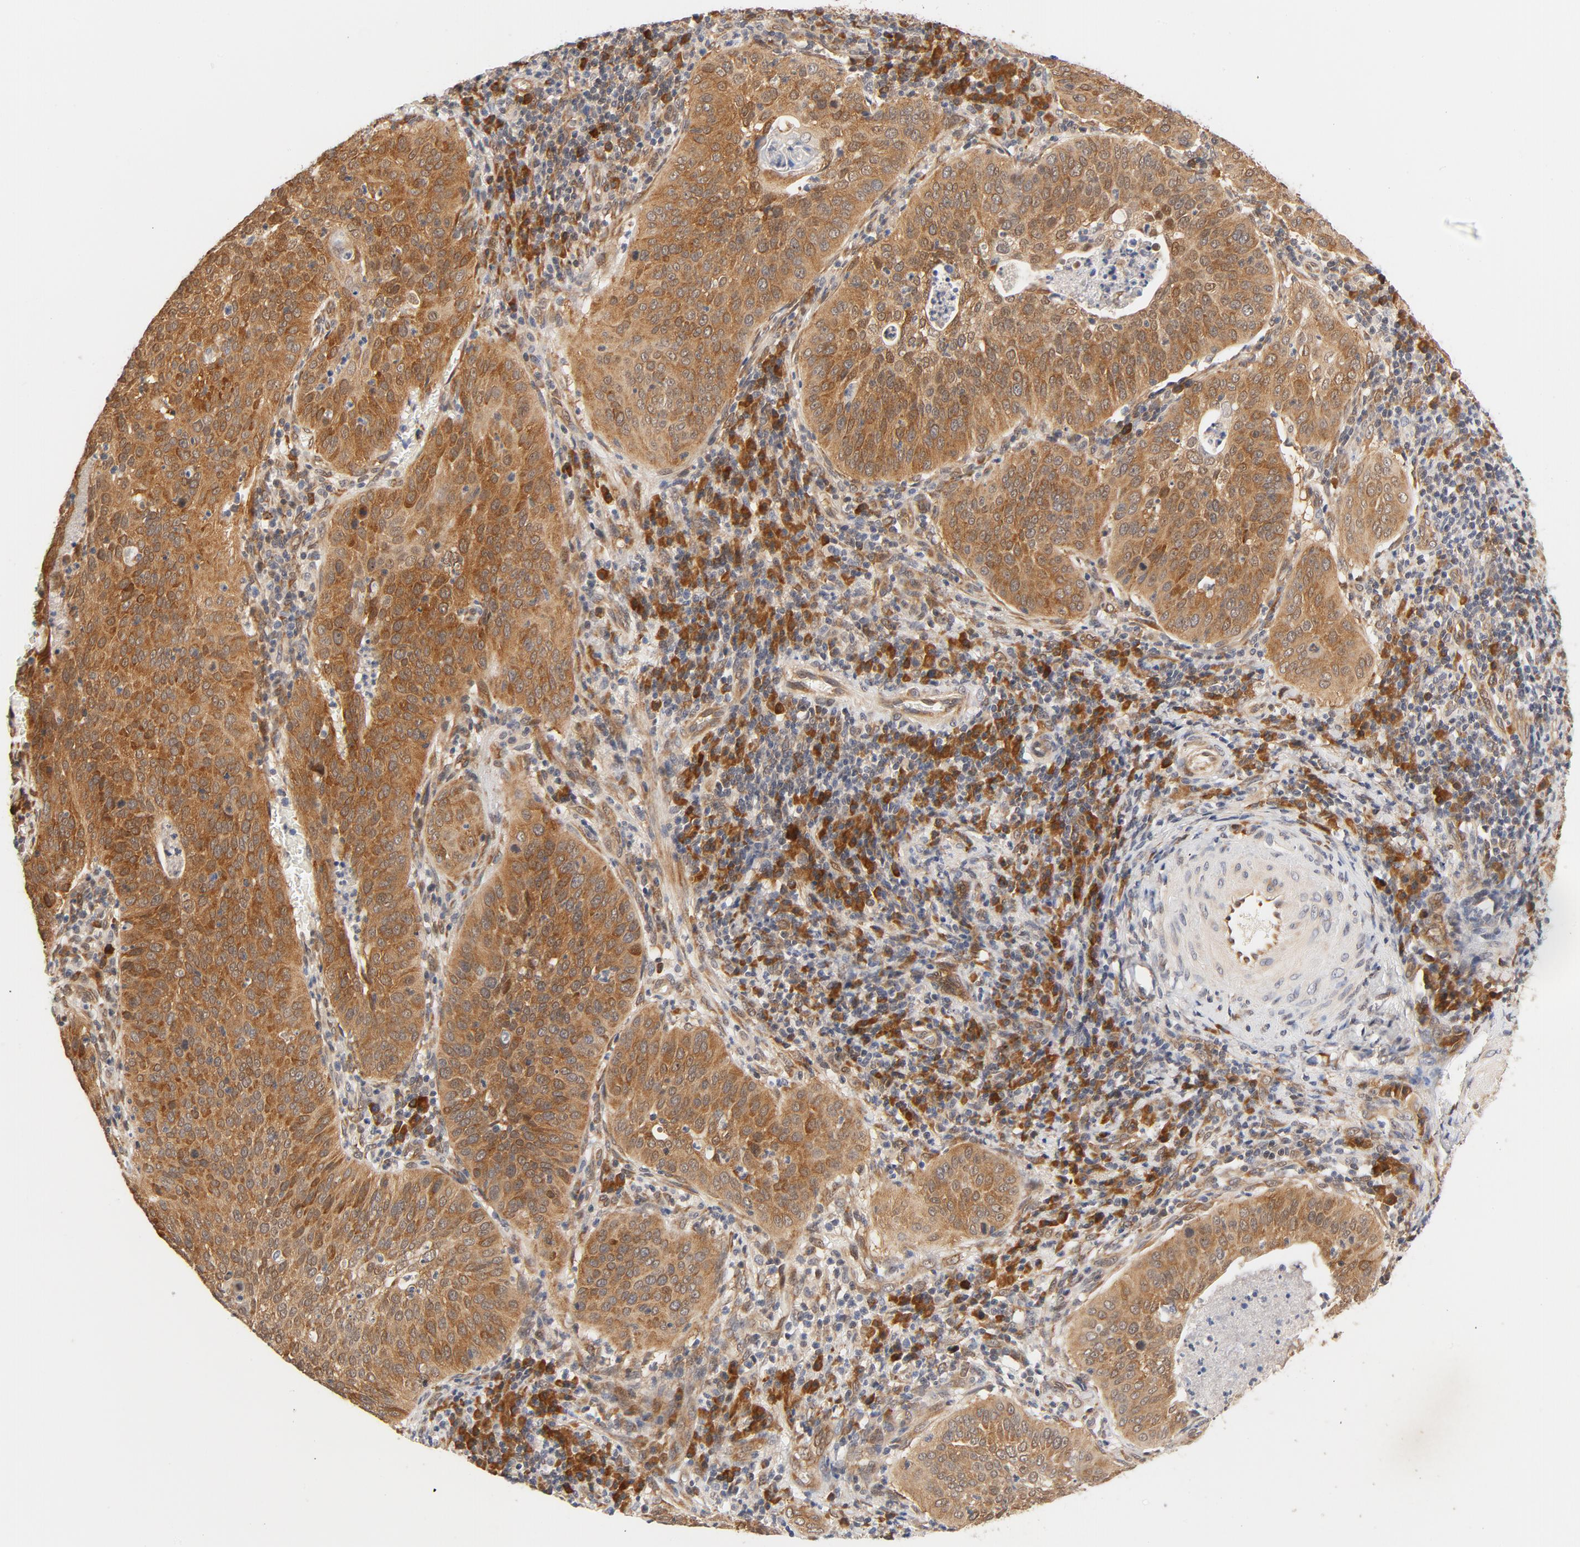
{"staining": {"intensity": "moderate", "quantity": ">75%", "location": "cytoplasmic/membranous"}, "tissue": "cervical cancer", "cell_type": "Tumor cells", "image_type": "cancer", "snomed": [{"axis": "morphology", "description": "Squamous cell carcinoma, NOS"}, {"axis": "topography", "description": "Cervix"}], "caption": "Immunohistochemical staining of cervical cancer reveals medium levels of moderate cytoplasmic/membranous protein staining in about >75% of tumor cells.", "gene": "EIF4E", "patient": {"sex": "female", "age": 39}}